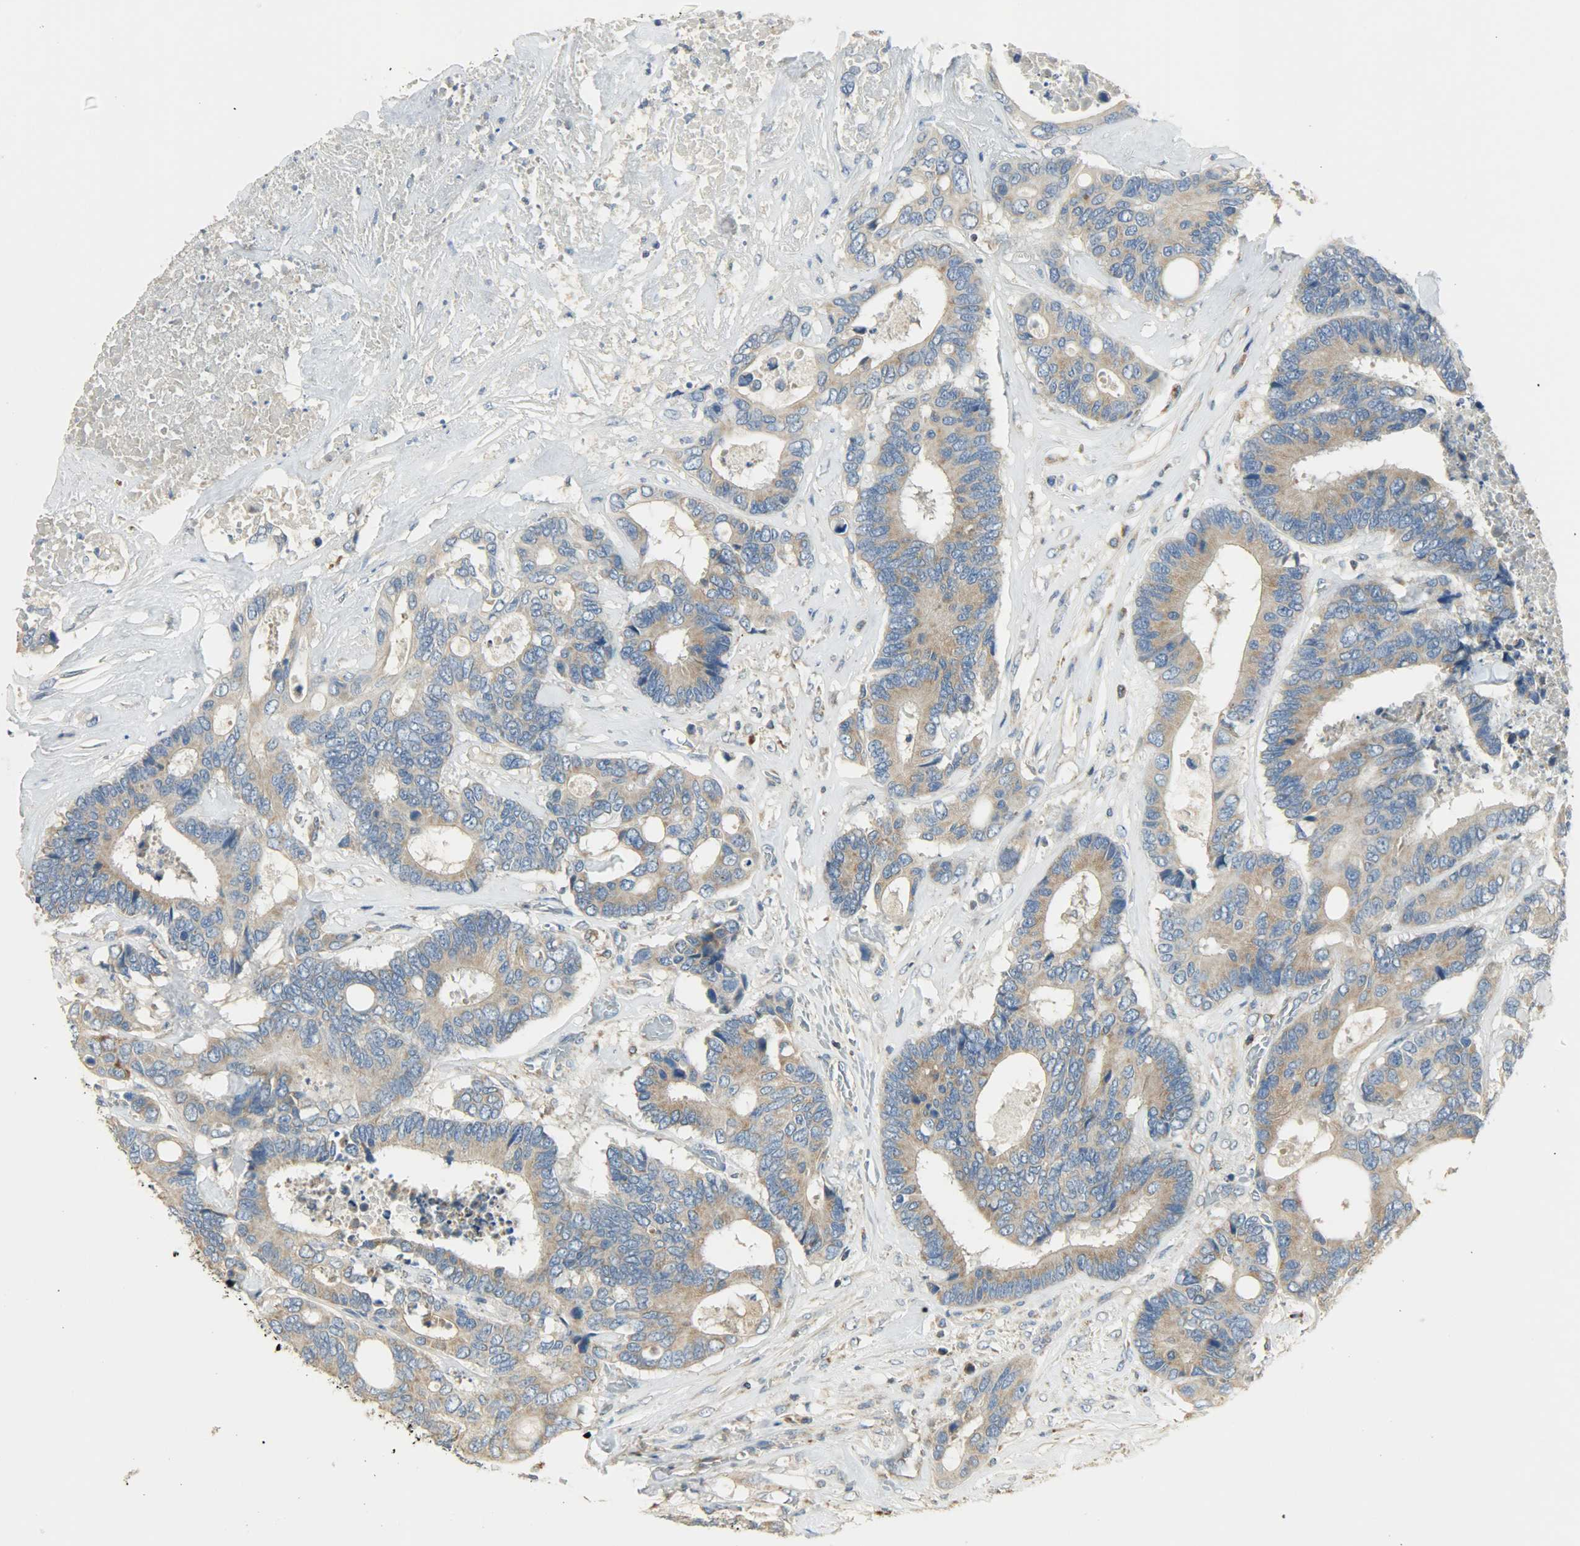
{"staining": {"intensity": "strong", "quantity": ">75%", "location": "cytoplasmic/membranous"}, "tissue": "colorectal cancer", "cell_type": "Tumor cells", "image_type": "cancer", "snomed": [{"axis": "morphology", "description": "Adenocarcinoma, NOS"}, {"axis": "topography", "description": "Rectum"}], "caption": "Adenocarcinoma (colorectal) stained with a protein marker displays strong staining in tumor cells.", "gene": "NNT", "patient": {"sex": "male", "age": 55}}